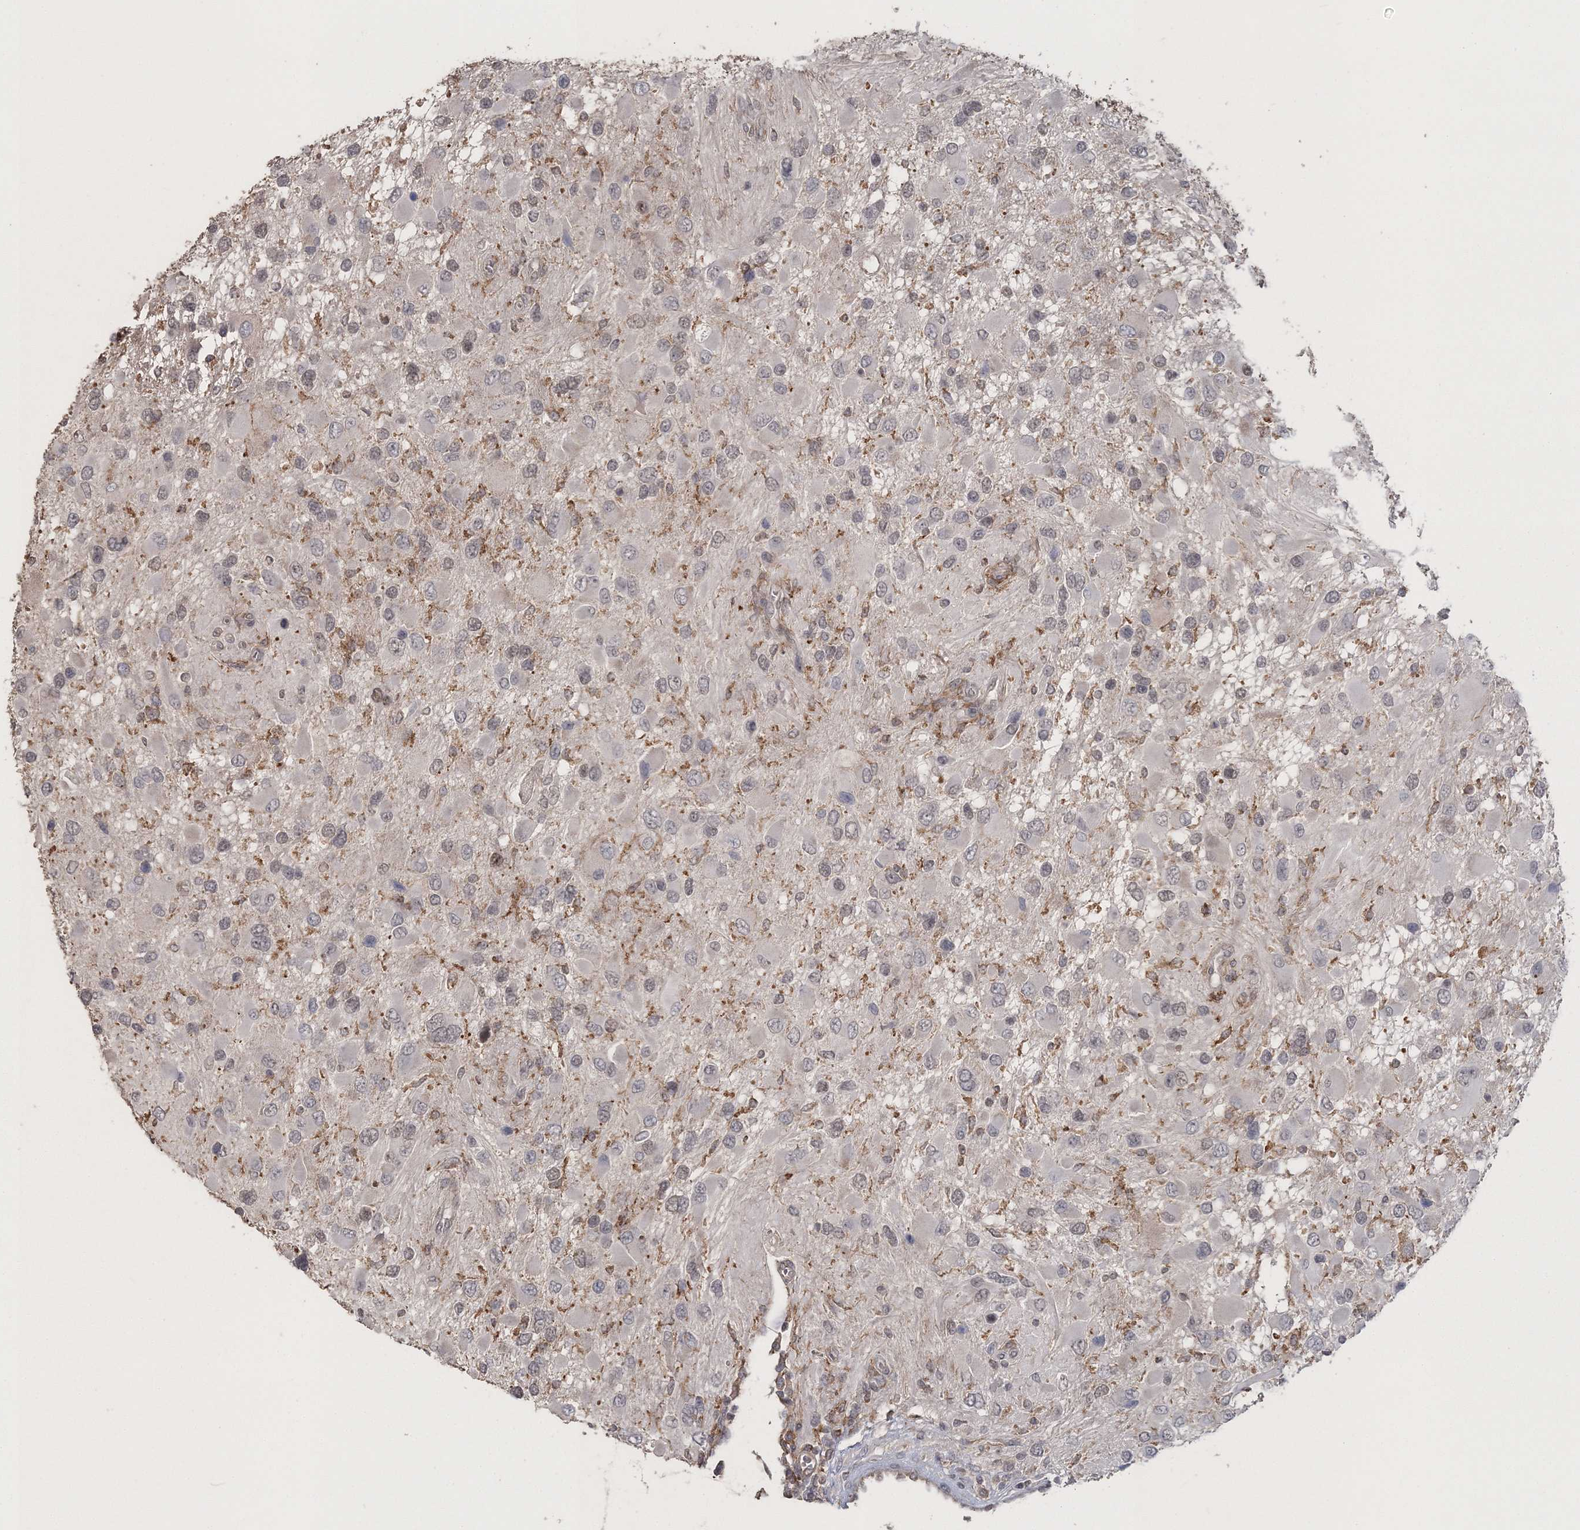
{"staining": {"intensity": "negative", "quantity": "none", "location": "none"}, "tissue": "glioma", "cell_type": "Tumor cells", "image_type": "cancer", "snomed": [{"axis": "morphology", "description": "Glioma, malignant, High grade"}, {"axis": "topography", "description": "Brain"}], "caption": "An immunohistochemistry histopathology image of glioma is shown. There is no staining in tumor cells of glioma.", "gene": "UIMC1", "patient": {"sex": "male", "age": 53}}